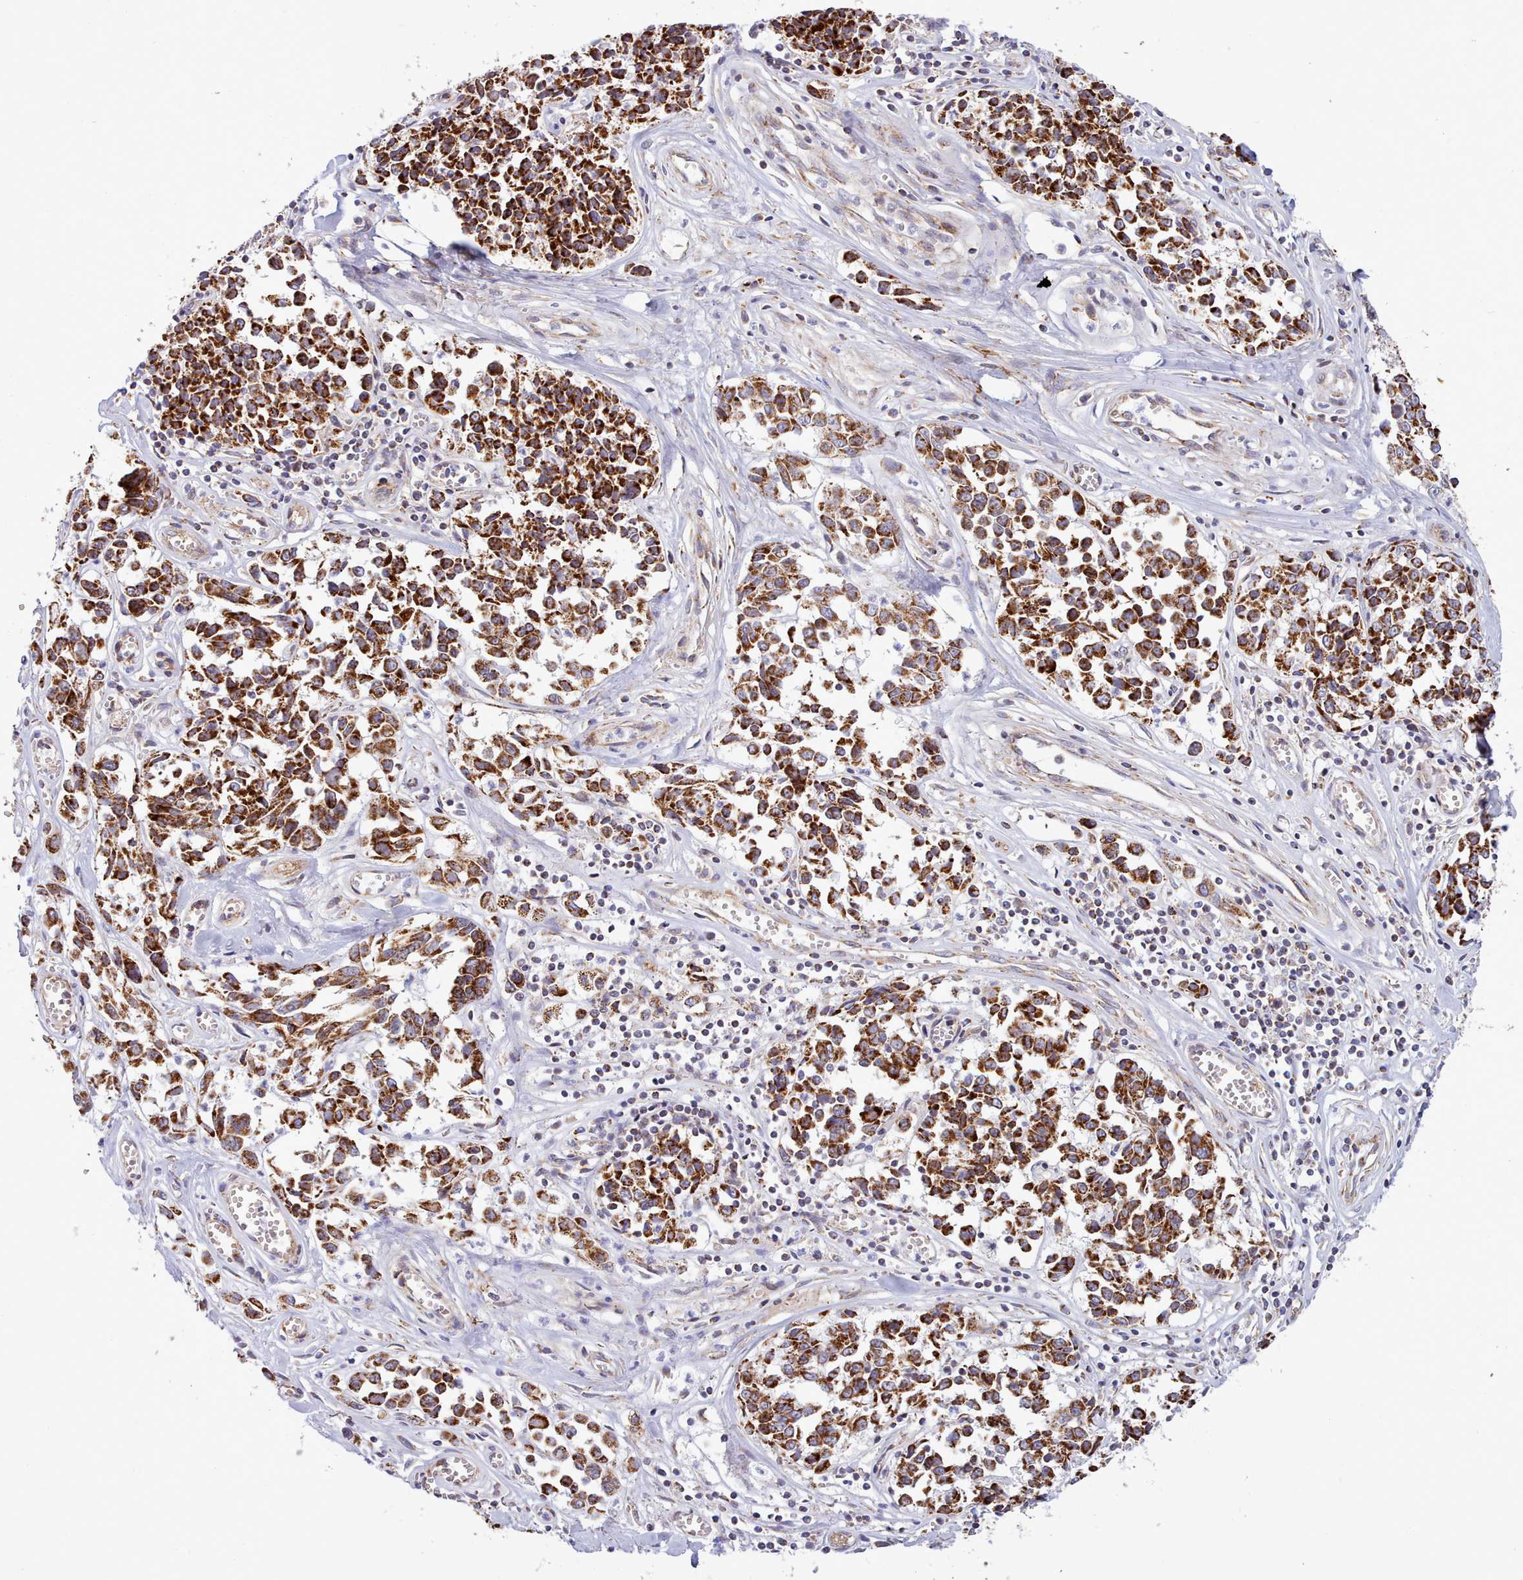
{"staining": {"intensity": "strong", "quantity": ">75%", "location": "cytoplasmic/membranous"}, "tissue": "melanoma", "cell_type": "Tumor cells", "image_type": "cancer", "snomed": [{"axis": "morphology", "description": "Malignant melanoma, NOS"}, {"axis": "topography", "description": "Skin"}], "caption": "Human malignant melanoma stained with a brown dye reveals strong cytoplasmic/membranous positive expression in about >75% of tumor cells.", "gene": "MRPL21", "patient": {"sex": "female", "age": 64}}